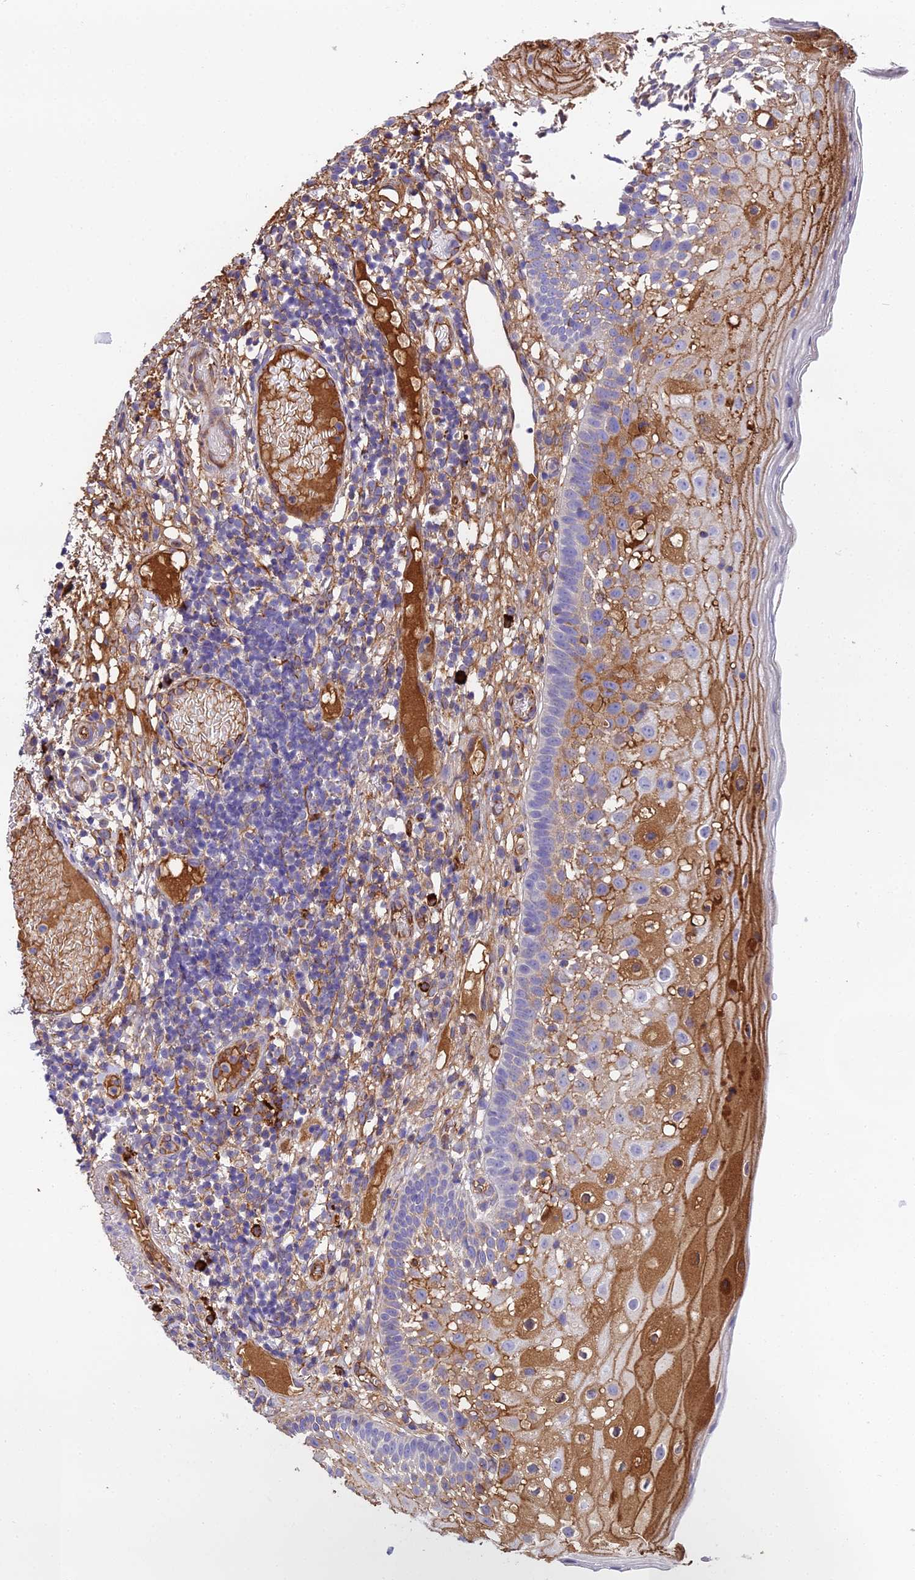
{"staining": {"intensity": "moderate", "quantity": "<25%", "location": "cytoplasmic/membranous"}, "tissue": "oral mucosa", "cell_type": "Squamous epithelial cells", "image_type": "normal", "snomed": [{"axis": "morphology", "description": "Normal tissue, NOS"}, {"axis": "topography", "description": "Oral tissue"}], "caption": "Immunohistochemical staining of unremarkable human oral mucosa displays moderate cytoplasmic/membranous protein positivity in about <25% of squamous epithelial cells.", "gene": "BEX4", "patient": {"sex": "female", "age": 69}}